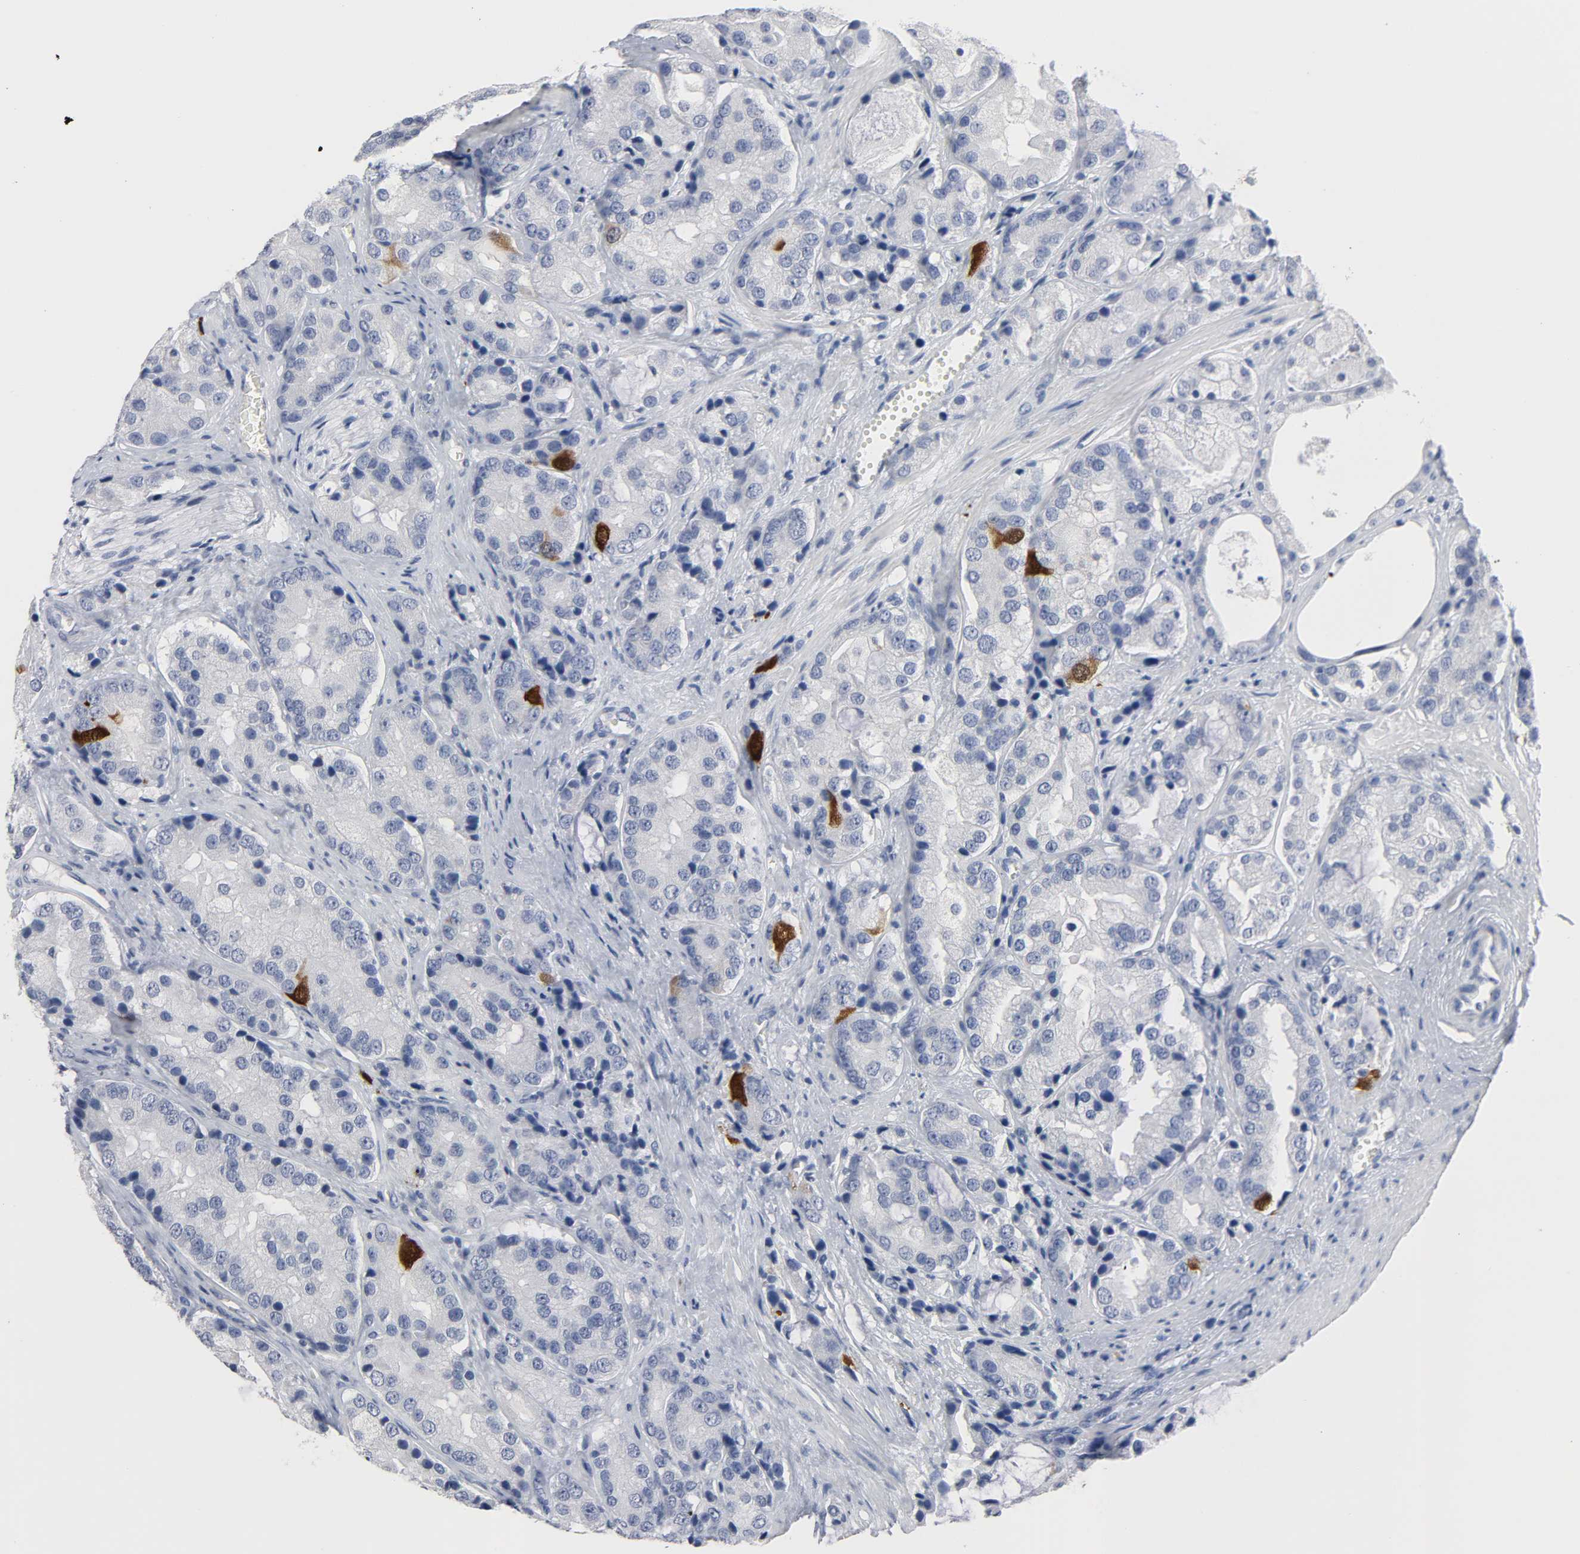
{"staining": {"intensity": "strong", "quantity": "<25%", "location": "cytoplasmic/membranous,nuclear"}, "tissue": "prostate cancer", "cell_type": "Tumor cells", "image_type": "cancer", "snomed": [{"axis": "morphology", "description": "Adenocarcinoma, High grade"}, {"axis": "topography", "description": "Prostate"}], "caption": "Adenocarcinoma (high-grade) (prostate) stained with a brown dye displays strong cytoplasmic/membranous and nuclear positive positivity in about <25% of tumor cells.", "gene": "CDC20", "patient": {"sex": "male", "age": 70}}